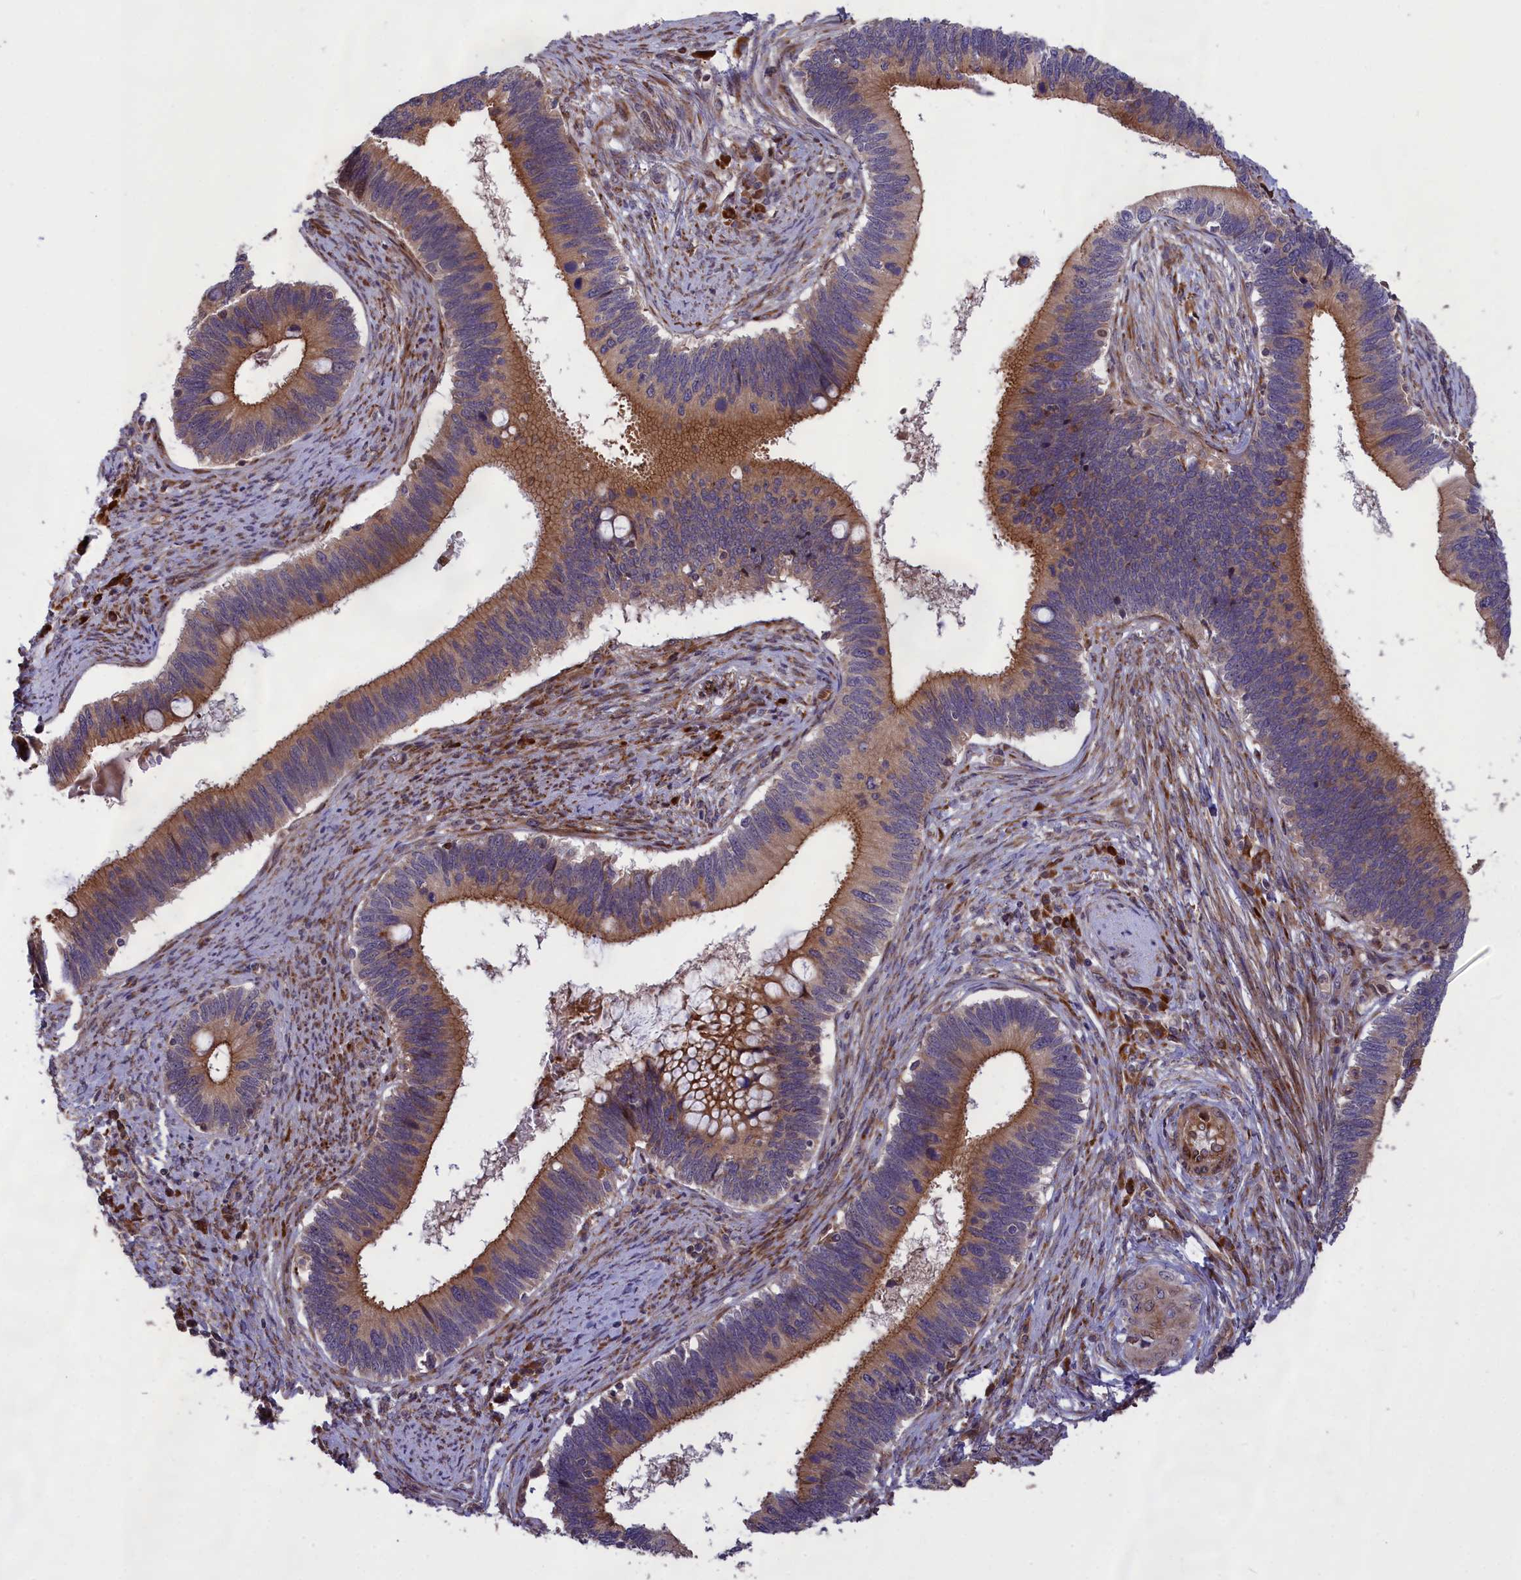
{"staining": {"intensity": "moderate", "quantity": ">75%", "location": "cytoplasmic/membranous"}, "tissue": "cervical cancer", "cell_type": "Tumor cells", "image_type": "cancer", "snomed": [{"axis": "morphology", "description": "Adenocarcinoma, NOS"}, {"axis": "topography", "description": "Cervix"}], "caption": "A medium amount of moderate cytoplasmic/membranous positivity is present in approximately >75% of tumor cells in cervical cancer (adenocarcinoma) tissue.", "gene": "DDX60L", "patient": {"sex": "female", "age": 42}}